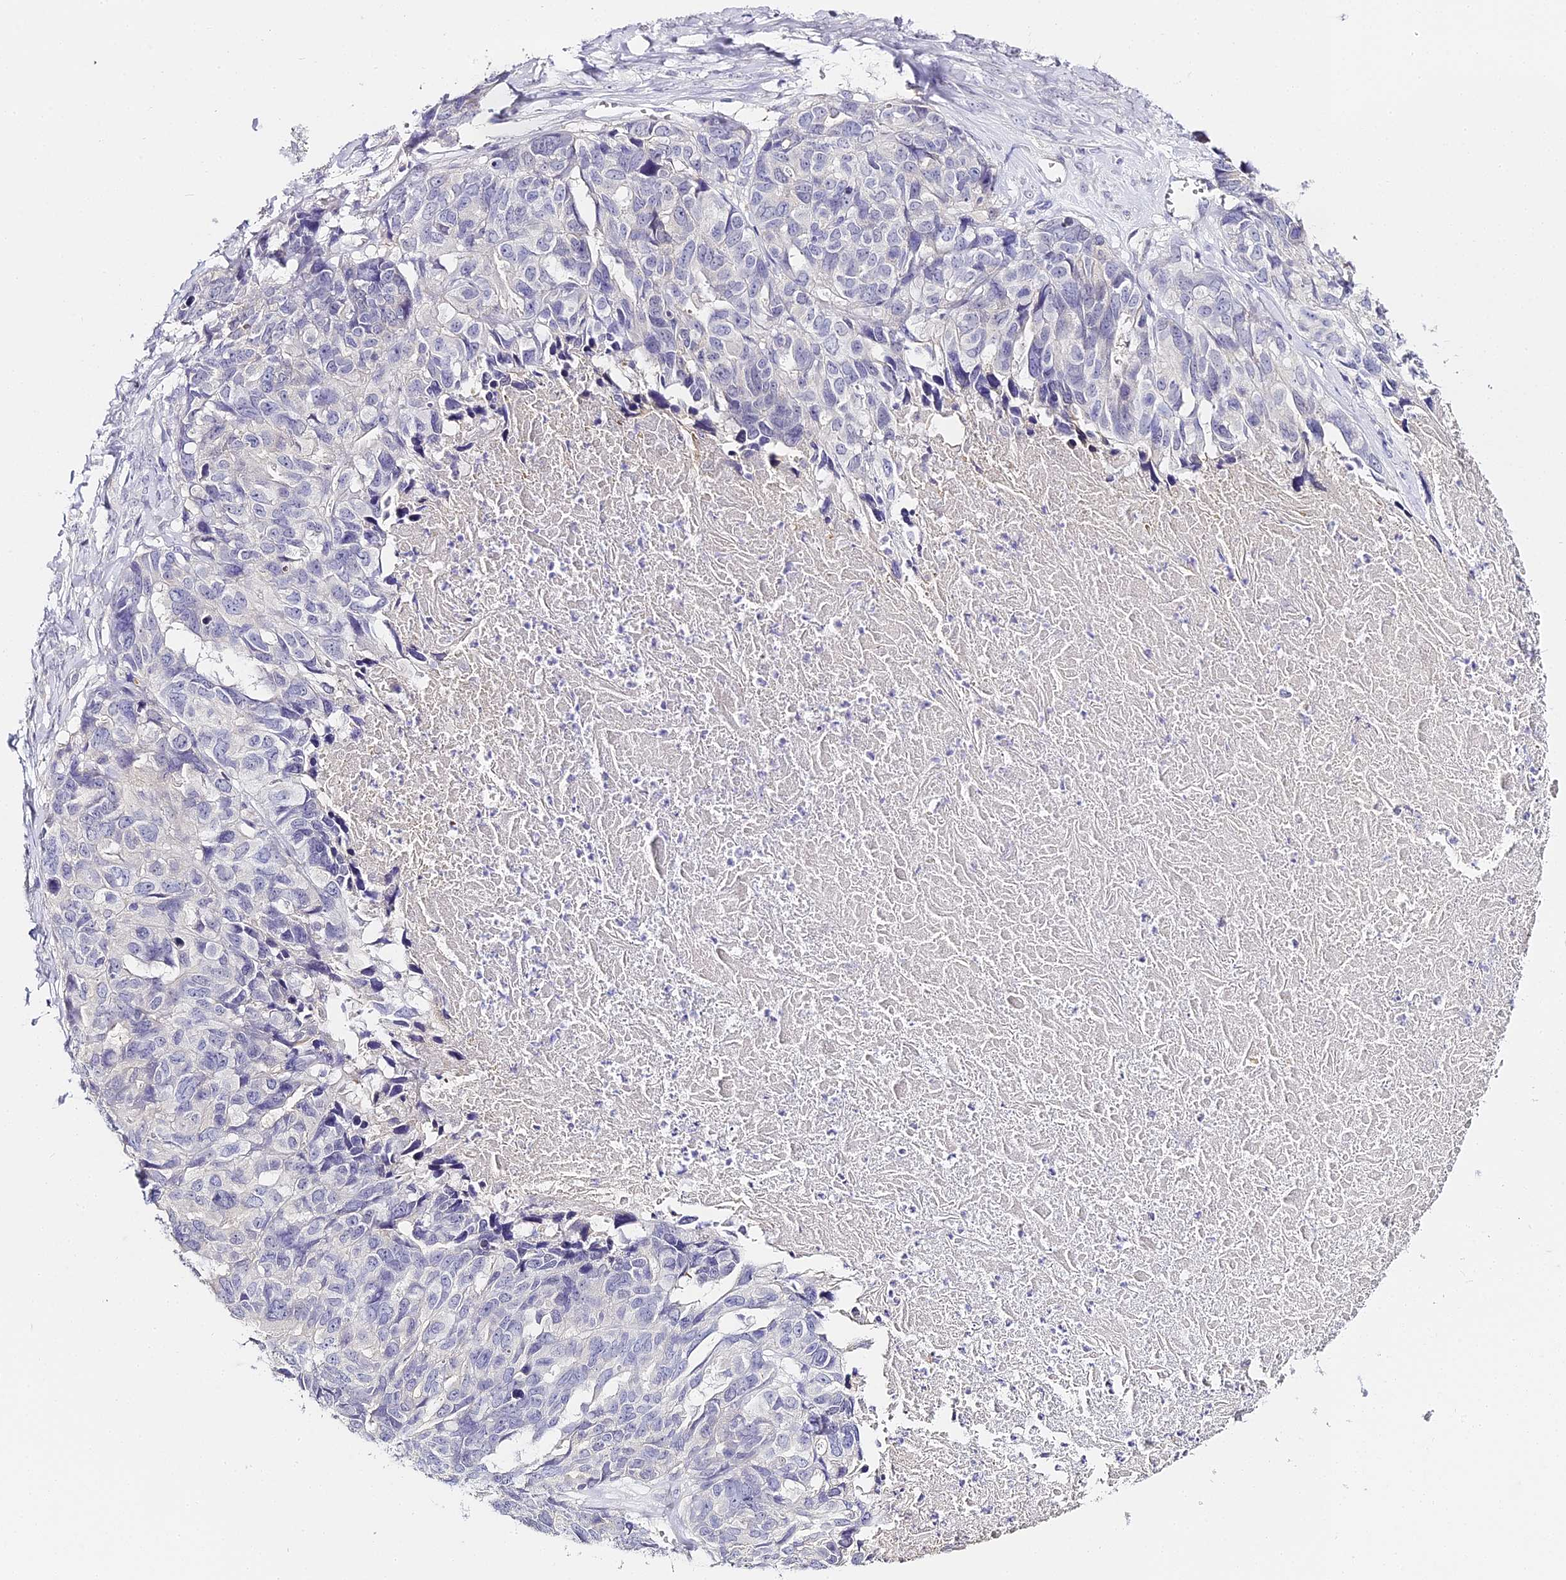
{"staining": {"intensity": "negative", "quantity": "none", "location": "none"}, "tissue": "ovarian cancer", "cell_type": "Tumor cells", "image_type": "cancer", "snomed": [{"axis": "morphology", "description": "Cystadenocarcinoma, serous, NOS"}, {"axis": "topography", "description": "Ovary"}], "caption": "This is a photomicrograph of immunohistochemistry staining of serous cystadenocarcinoma (ovarian), which shows no expression in tumor cells.", "gene": "ABHD14A-ACY1", "patient": {"sex": "female", "age": 79}}